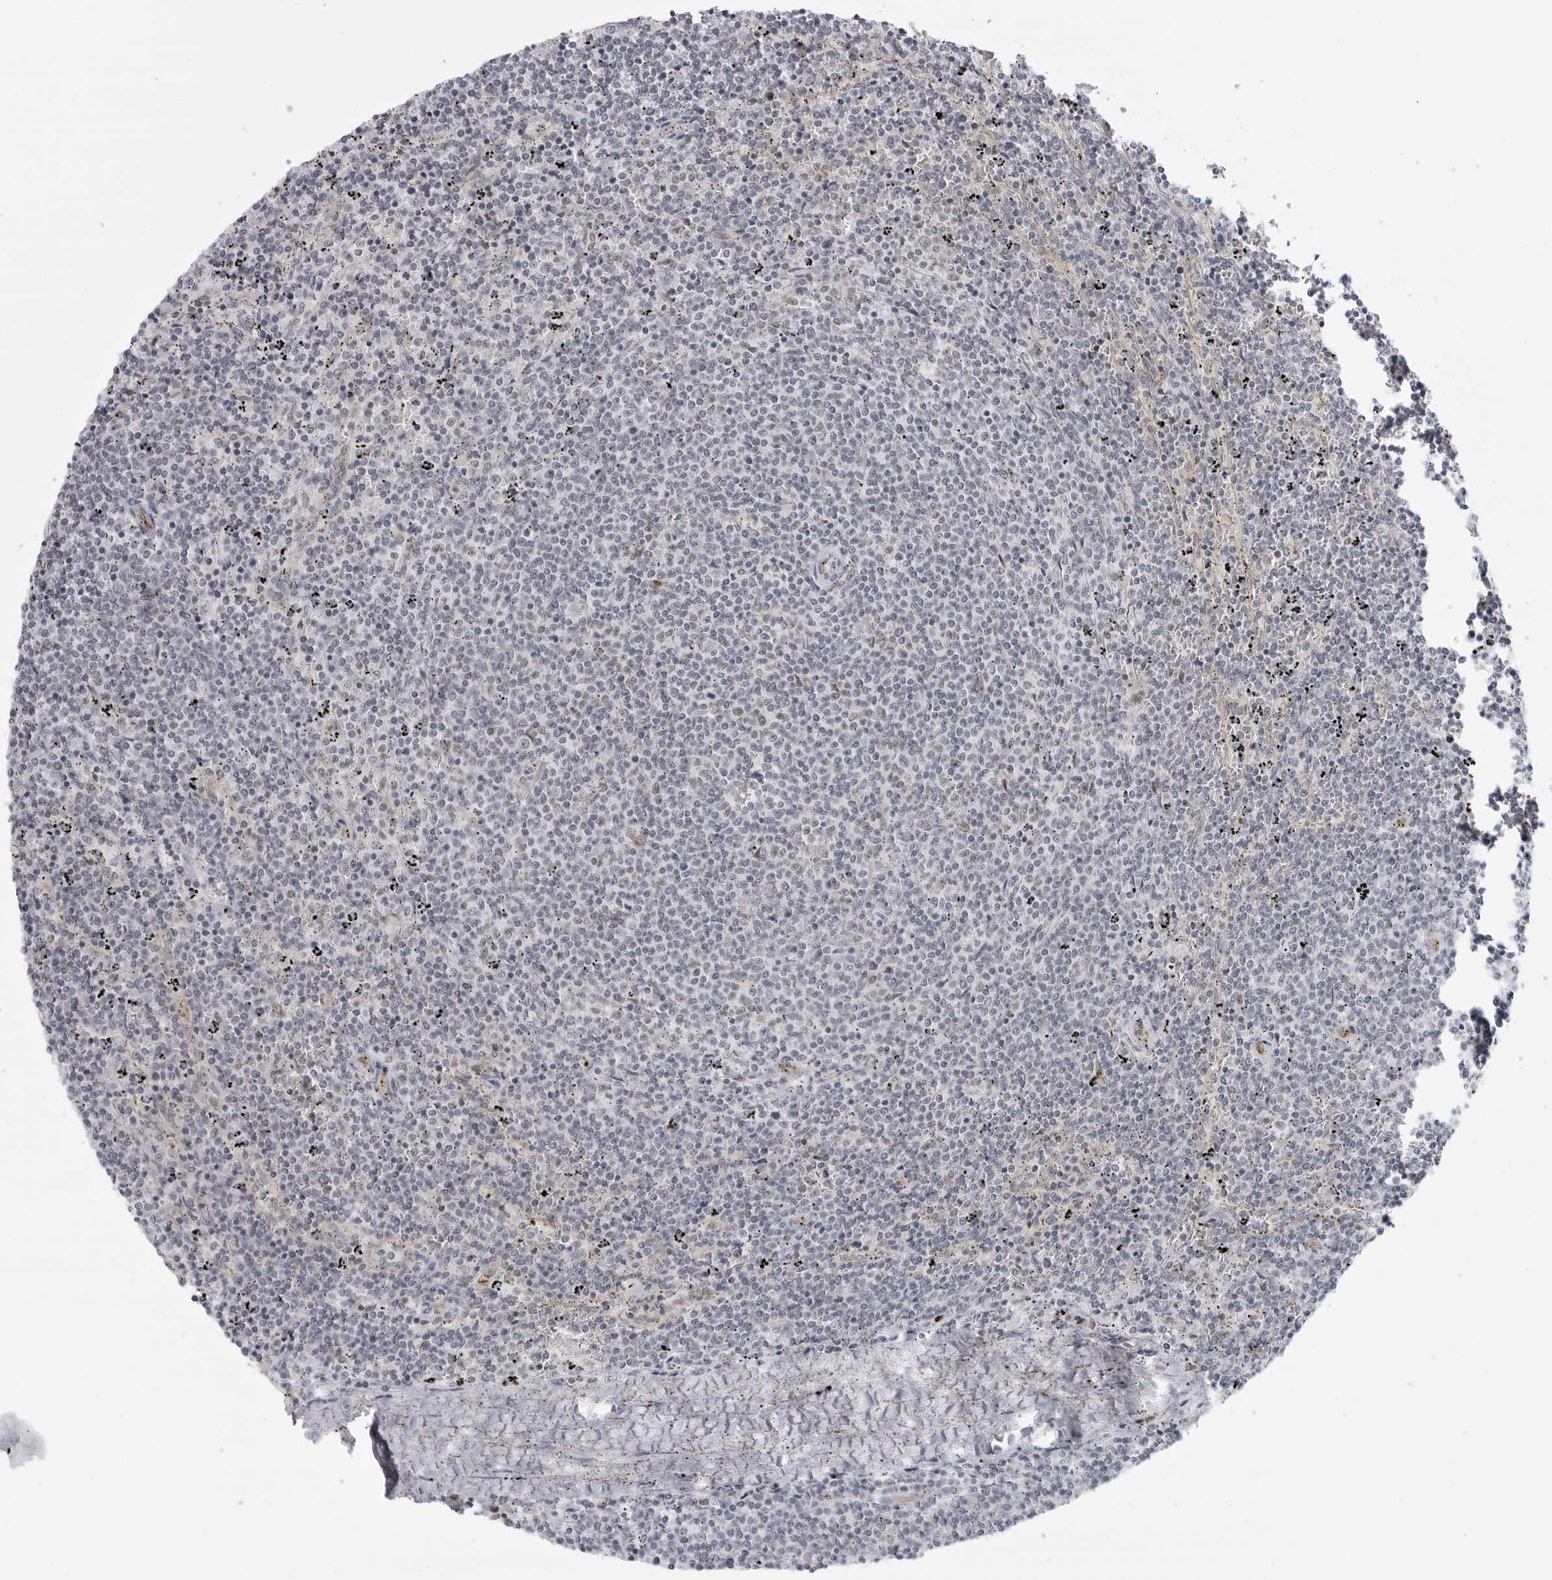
{"staining": {"intensity": "negative", "quantity": "none", "location": "none"}, "tissue": "lymphoma", "cell_type": "Tumor cells", "image_type": "cancer", "snomed": [{"axis": "morphology", "description": "Malignant lymphoma, non-Hodgkin's type, Low grade"}, {"axis": "topography", "description": "Spleen"}], "caption": "High magnification brightfield microscopy of low-grade malignant lymphoma, non-Hodgkin's type stained with DAB (3,3'-diaminobenzidine) (brown) and counterstained with hematoxylin (blue): tumor cells show no significant staining. (IHC, brightfield microscopy, high magnification).", "gene": "CEP295NL", "patient": {"sex": "female", "age": 50}}